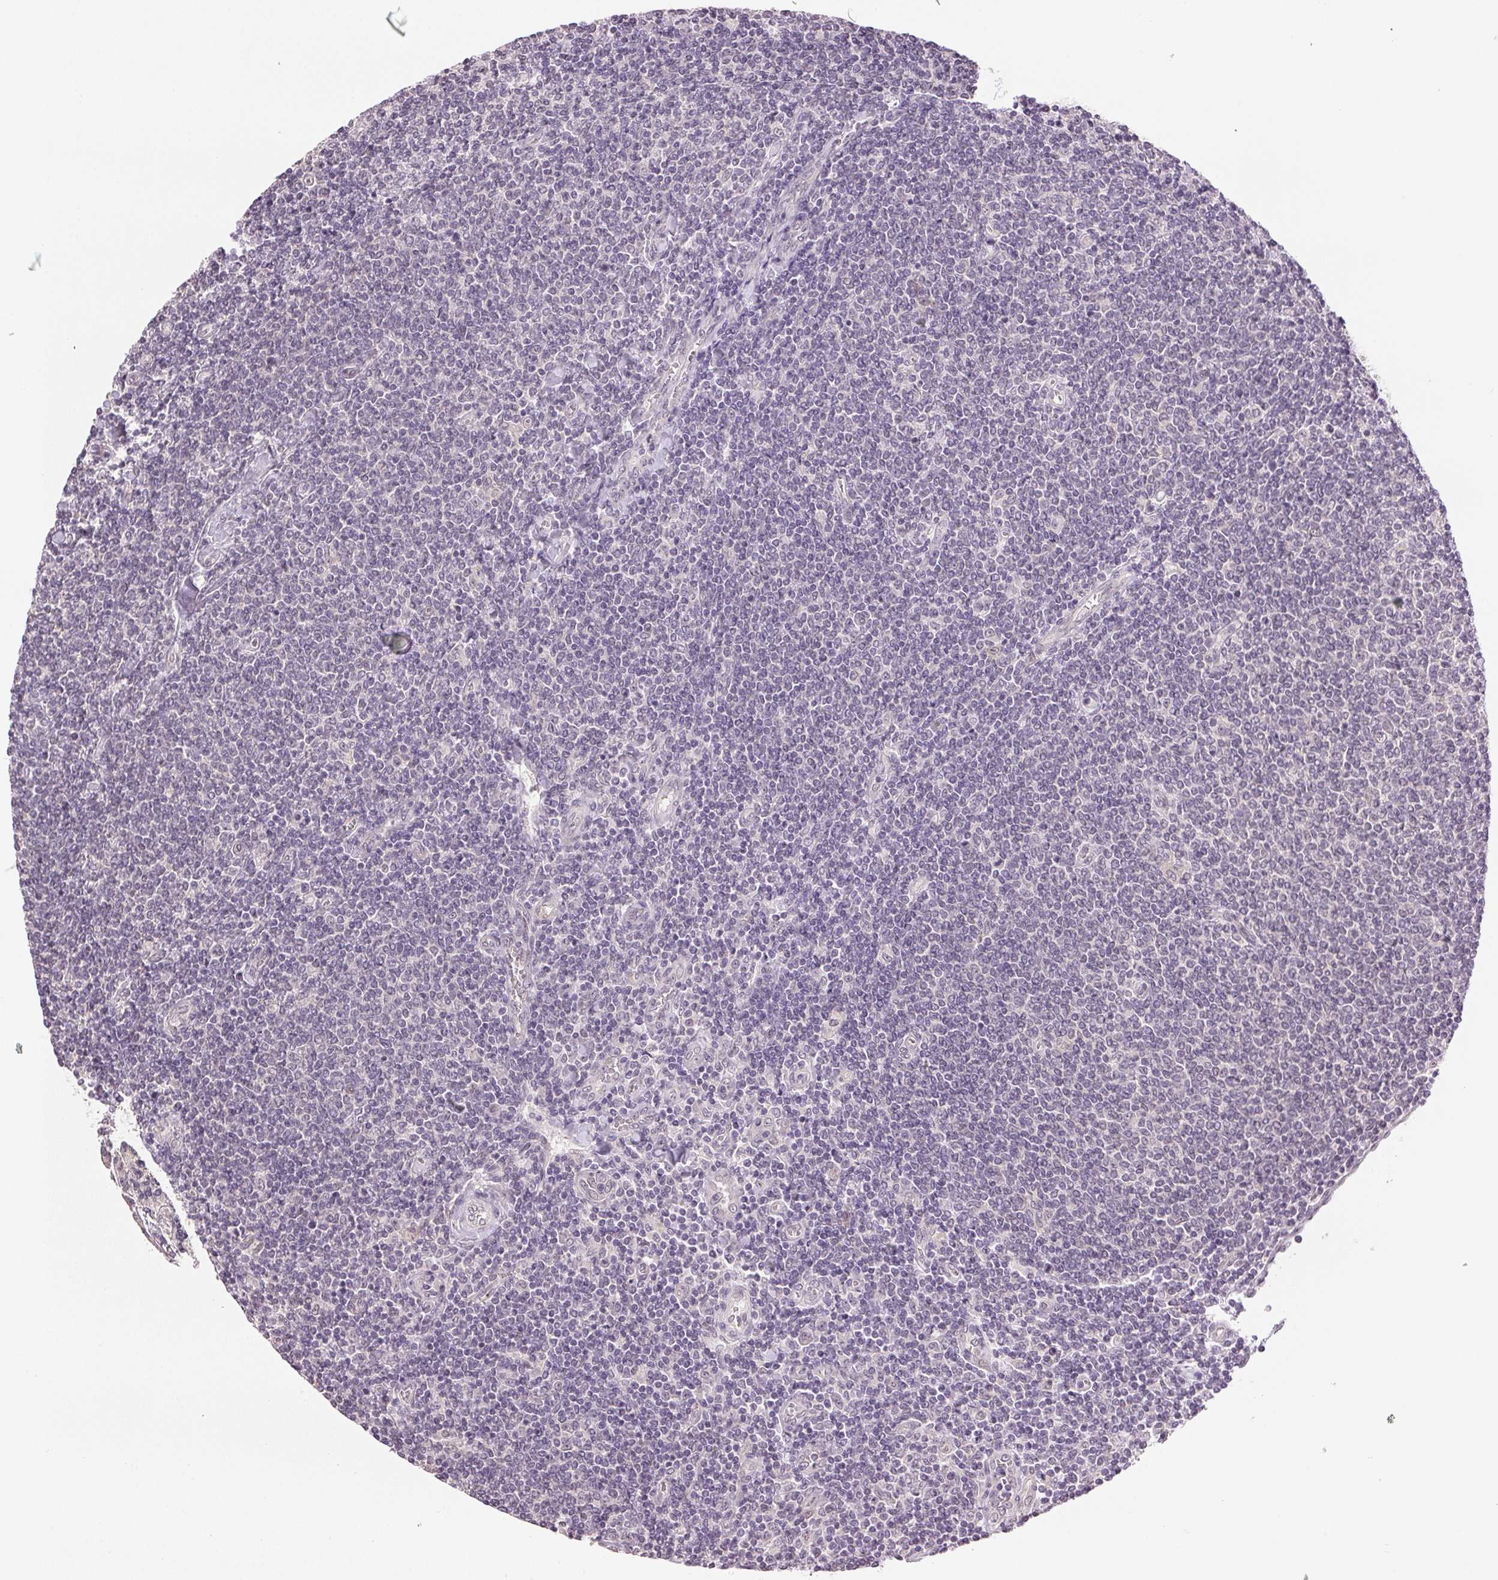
{"staining": {"intensity": "negative", "quantity": "none", "location": "none"}, "tissue": "lymphoma", "cell_type": "Tumor cells", "image_type": "cancer", "snomed": [{"axis": "morphology", "description": "Malignant lymphoma, non-Hodgkin's type, Low grade"}, {"axis": "topography", "description": "Lymph node"}], "caption": "Low-grade malignant lymphoma, non-Hodgkin's type stained for a protein using immunohistochemistry (IHC) displays no positivity tumor cells.", "gene": "PLCB1", "patient": {"sex": "male", "age": 52}}